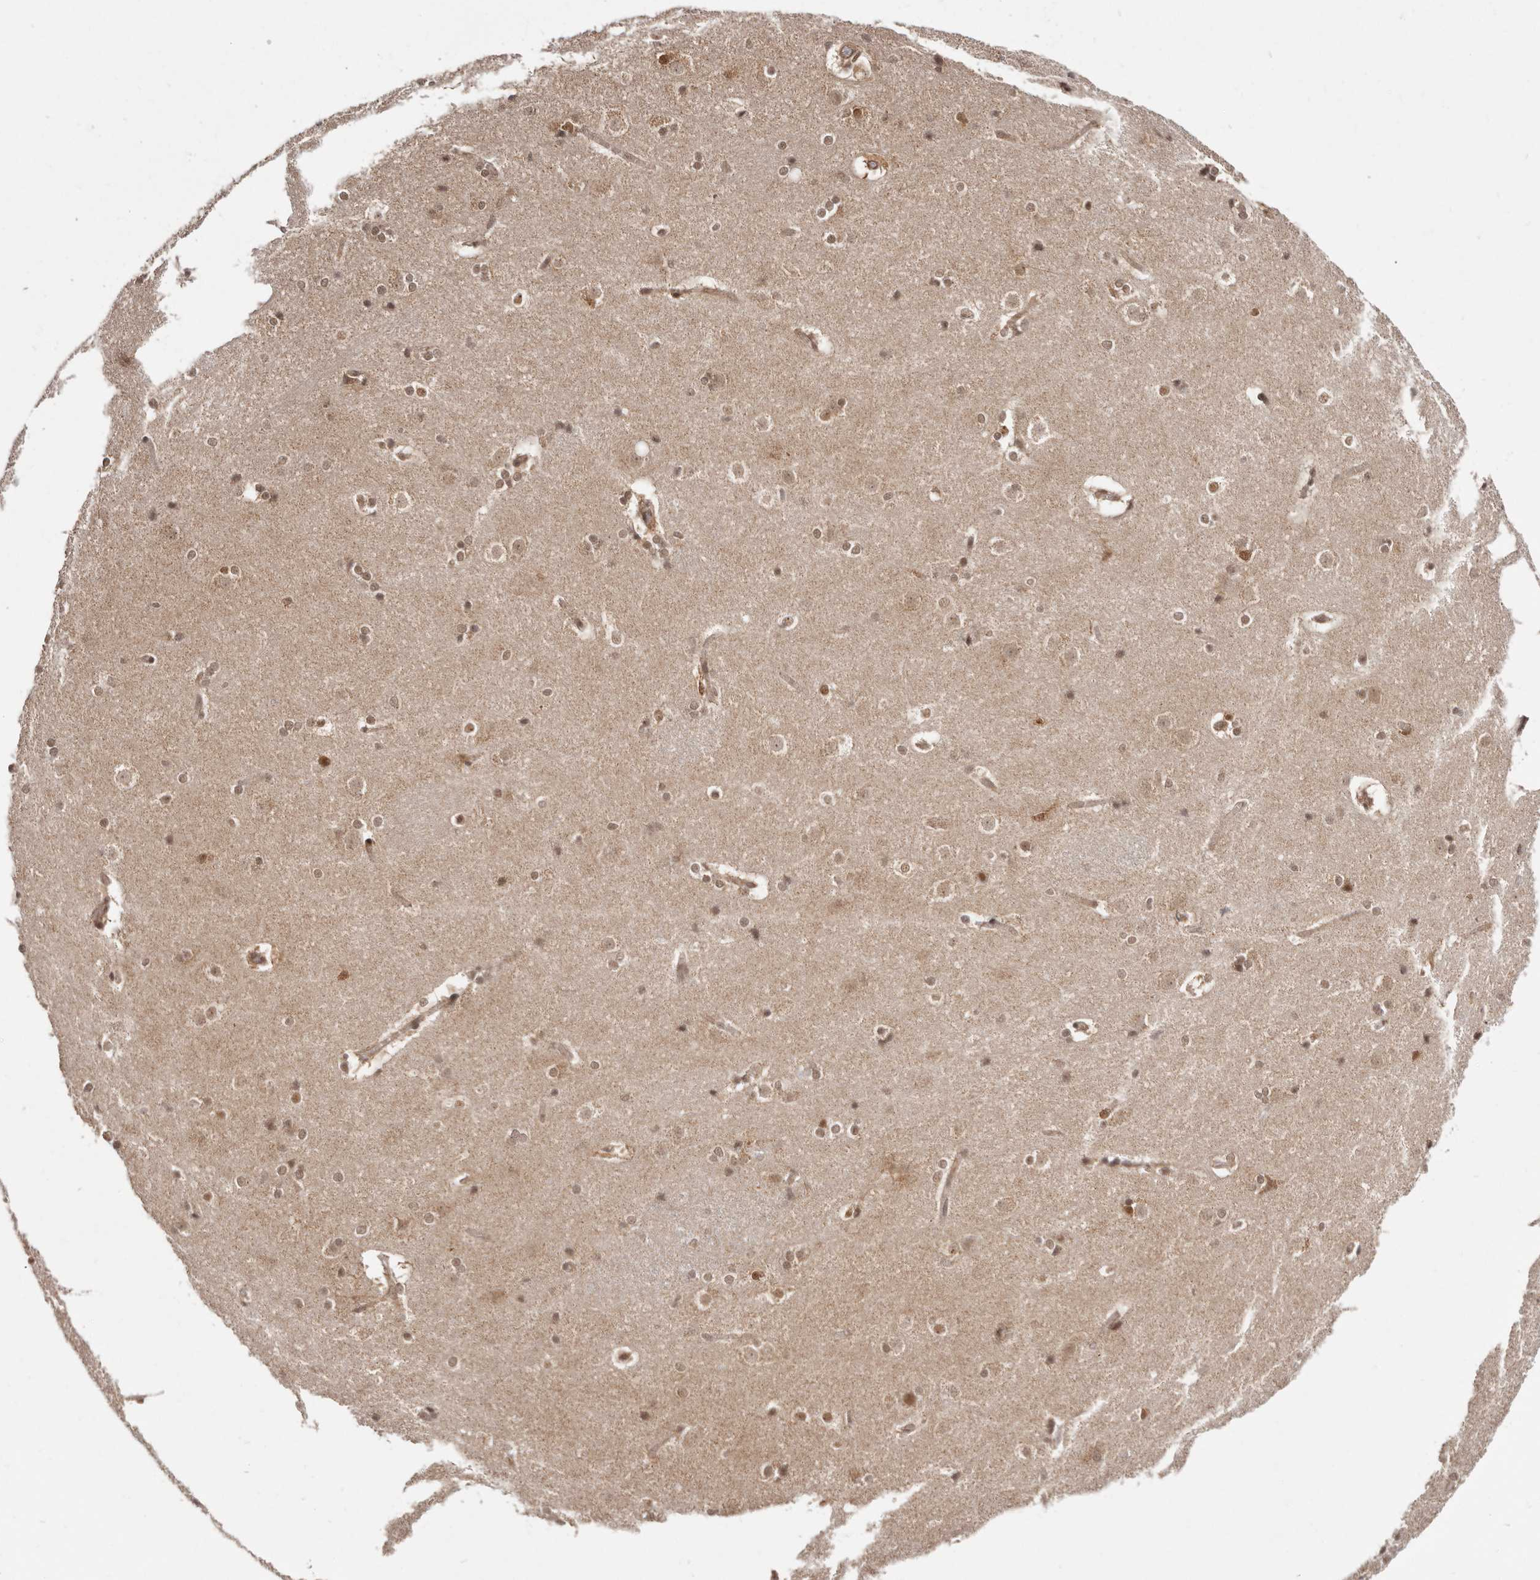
{"staining": {"intensity": "moderate", "quantity": ">75%", "location": "cytoplasmic/membranous,nuclear"}, "tissue": "caudate", "cell_type": "Glial cells", "image_type": "normal", "snomed": [{"axis": "morphology", "description": "Normal tissue, NOS"}, {"axis": "topography", "description": "Lateral ventricle wall"}], "caption": "Moderate cytoplasmic/membranous,nuclear positivity is seen in approximately >75% of glial cells in benign caudate.", "gene": "MED8", "patient": {"sex": "female", "age": 19}}